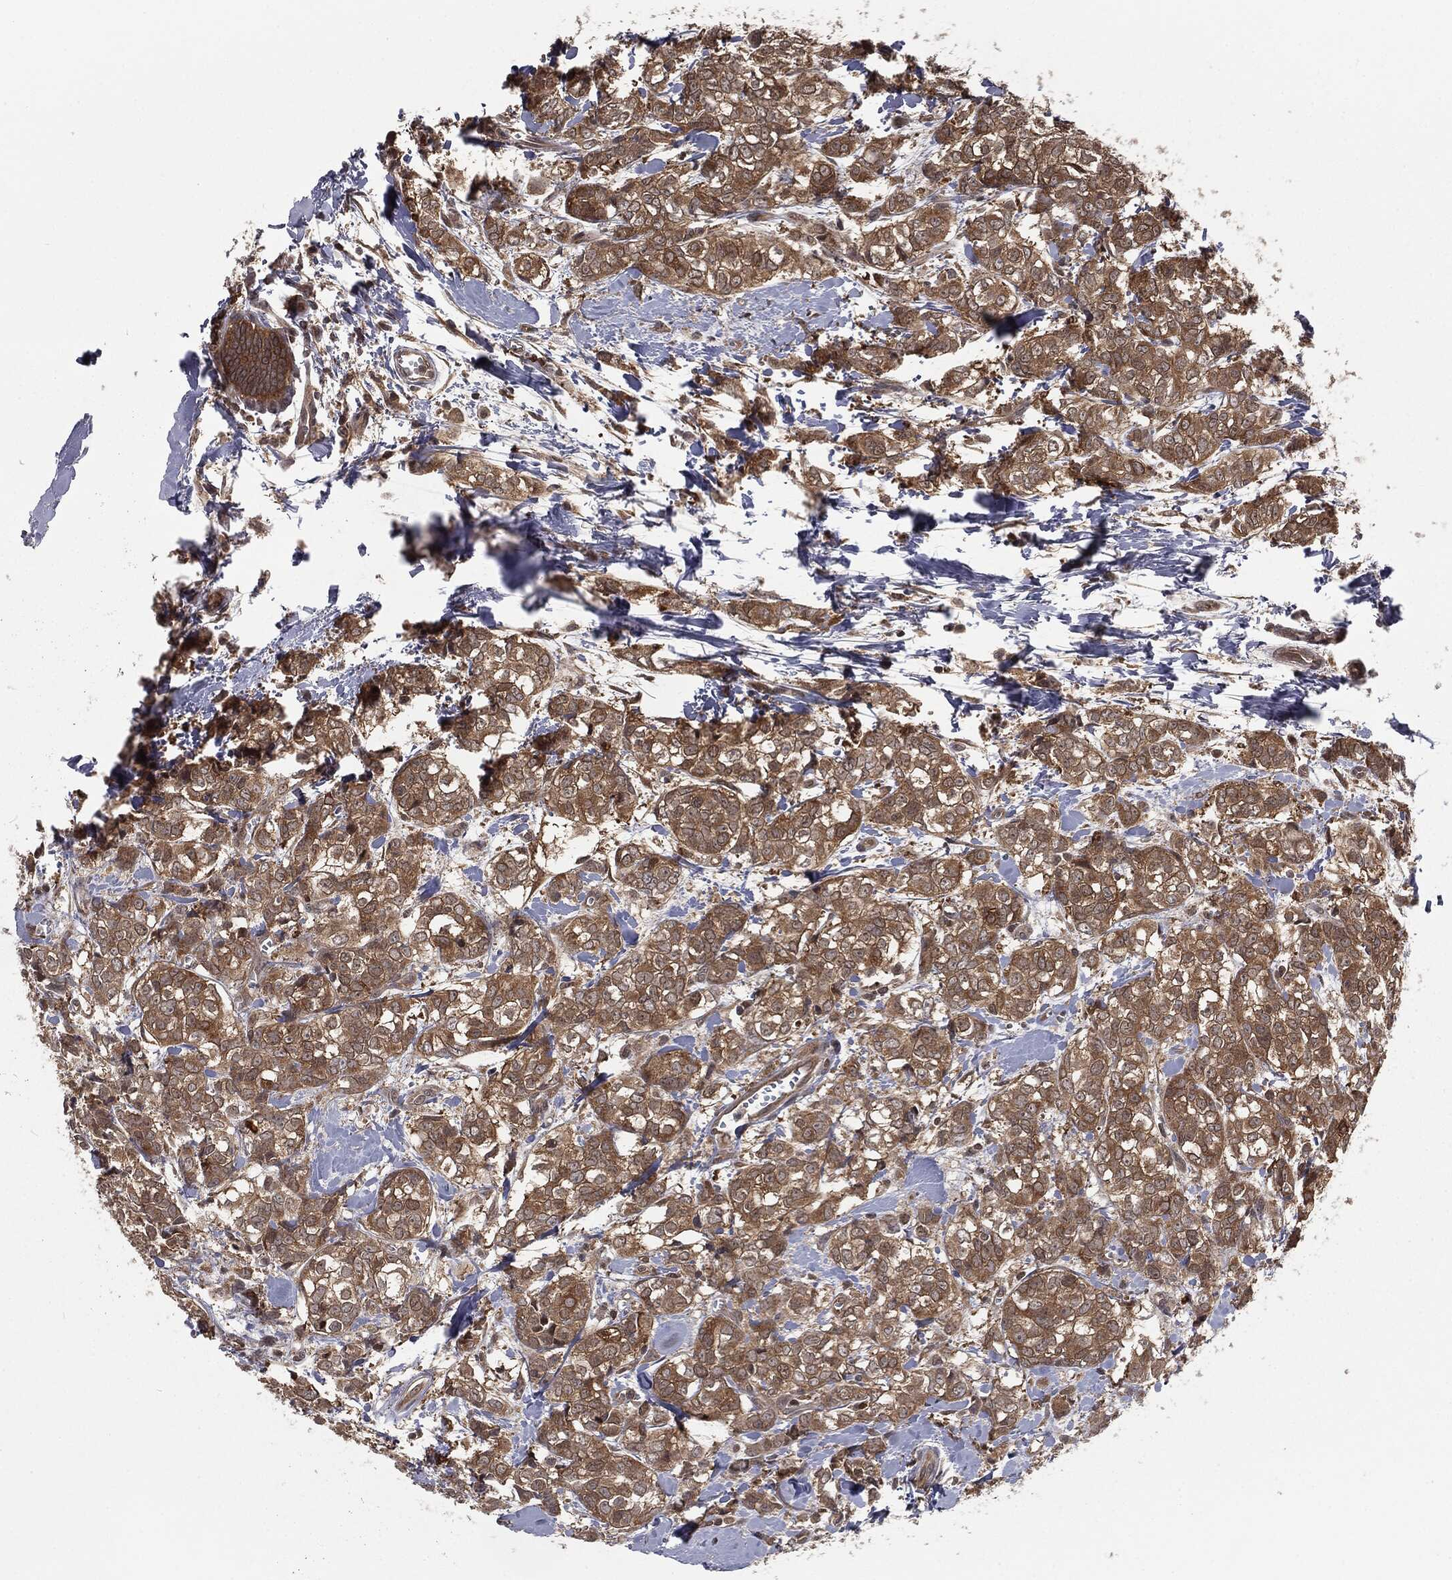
{"staining": {"intensity": "moderate", "quantity": ">75%", "location": "cytoplasmic/membranous"}, "tissue": "breast cancer", "cell_type": "Tumor cells", "image_type": "cancer", "snomed": [{"axis": "morphology", "description": "Duct carcinoma"}, {"axis": "topography", "description": "Breast"}], "caption": "High-magnification brightfield microscopy of breast cancer stained with DAB (3,3'-diaminobenzidine) (brown) and counterstained with hematoxylin (blue). tumor cells exhibit moderate cytoplasmic/membranous expression is appreciated in about>75% of cells.", "gene": "FBXO7", "patient": {"sex": "female", "age": 61}}